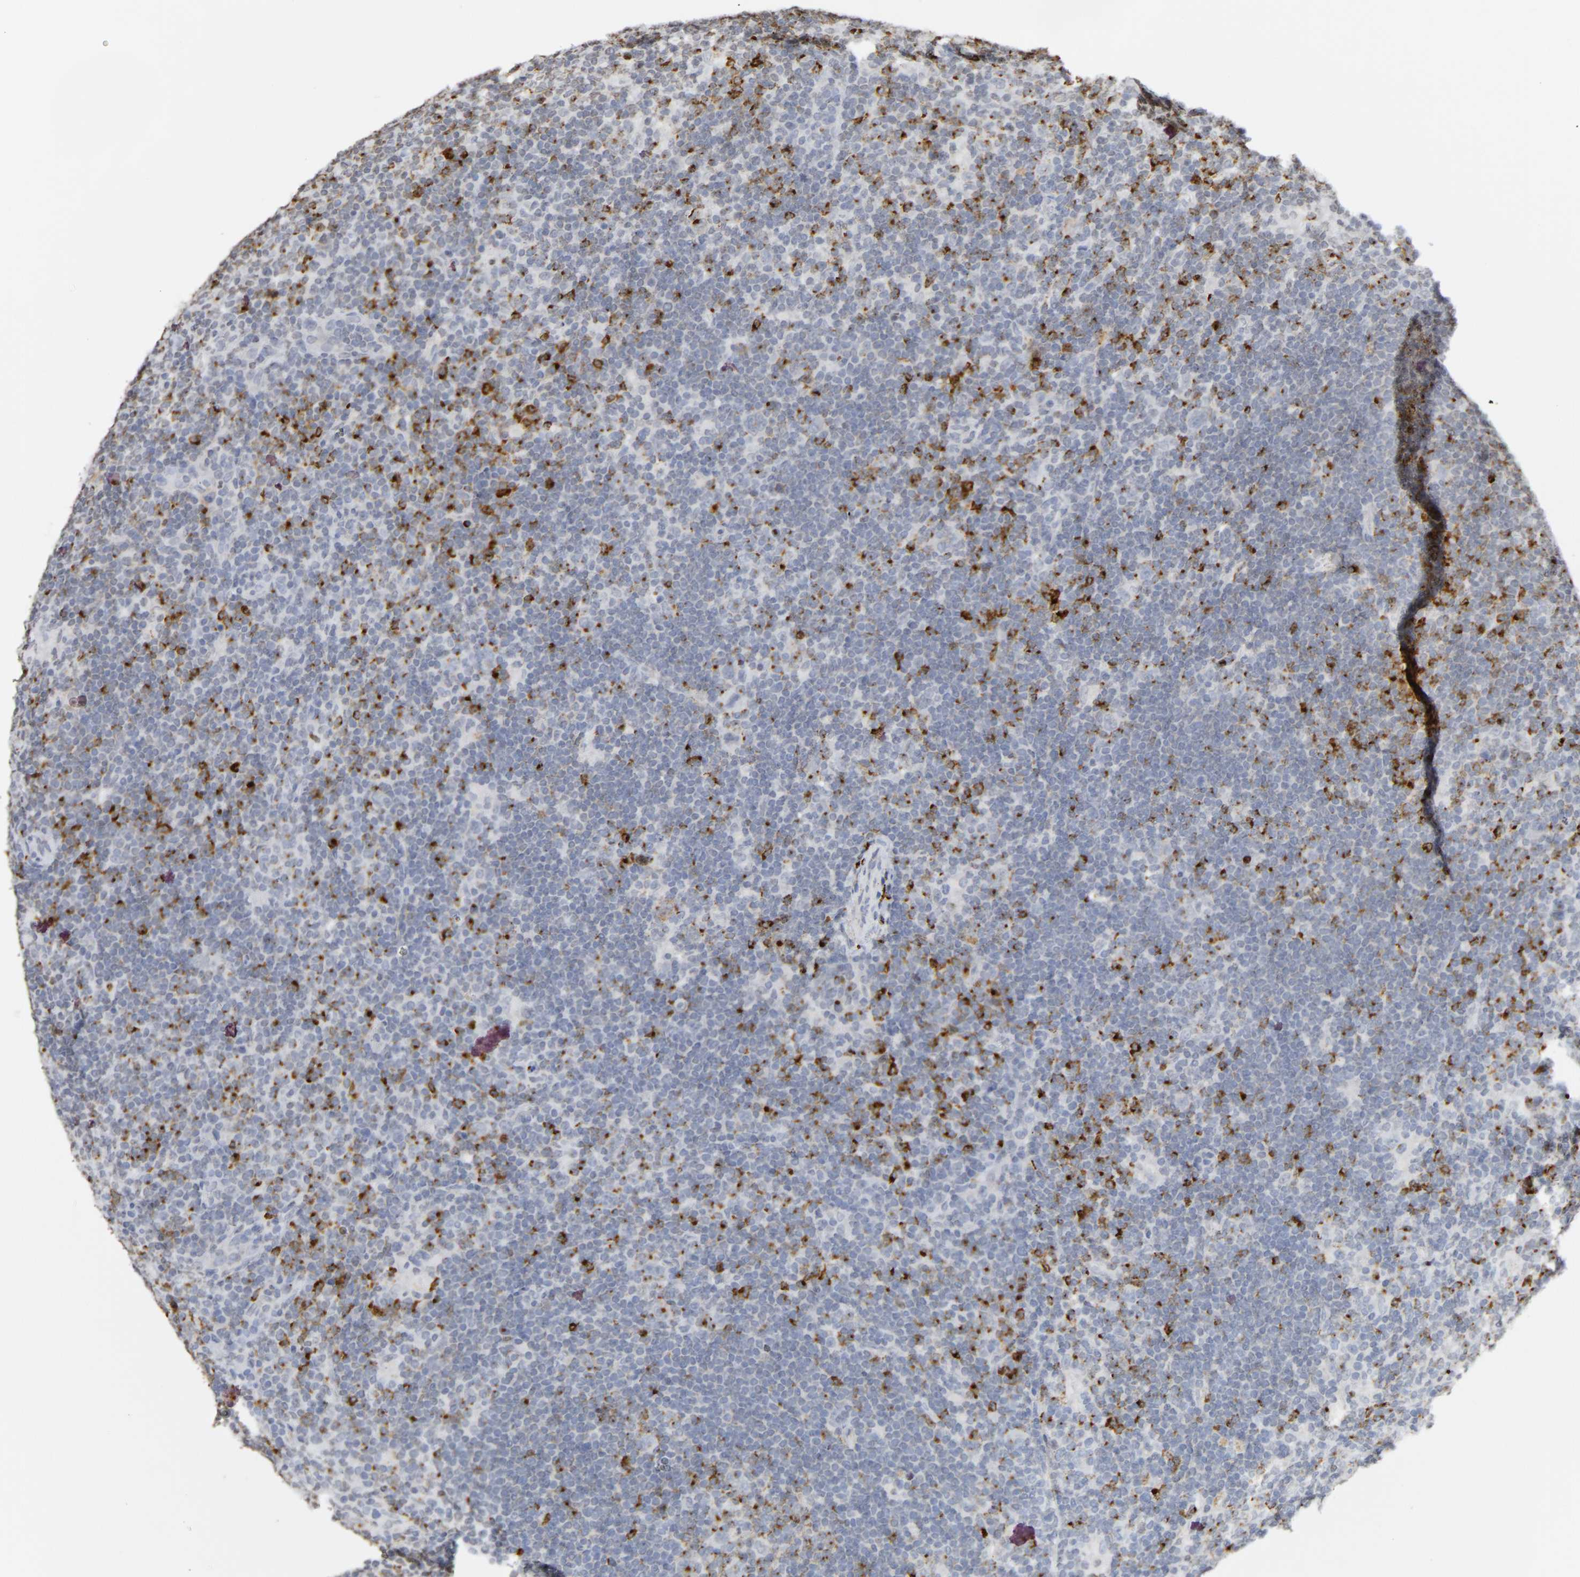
{"staining": {"intensity": "moderate", "quantity": "<25%", "location": "cytoplasmic/membranous"}, "tissue": "lymphoma", "cell_type": "Tumor cells", "image_type": "cancer", "snomed": [{"axis": "morphology", "description": "Hodgkin's disease, NOS"}, {"axis": "topography", "description": "Lymph node"}], "caption": "Hodgkin's disease stained with a protein marker shows moderate staining in tumor cells.", "gene": "ATF4", "patient": {"sex": "female", "age": 57}}